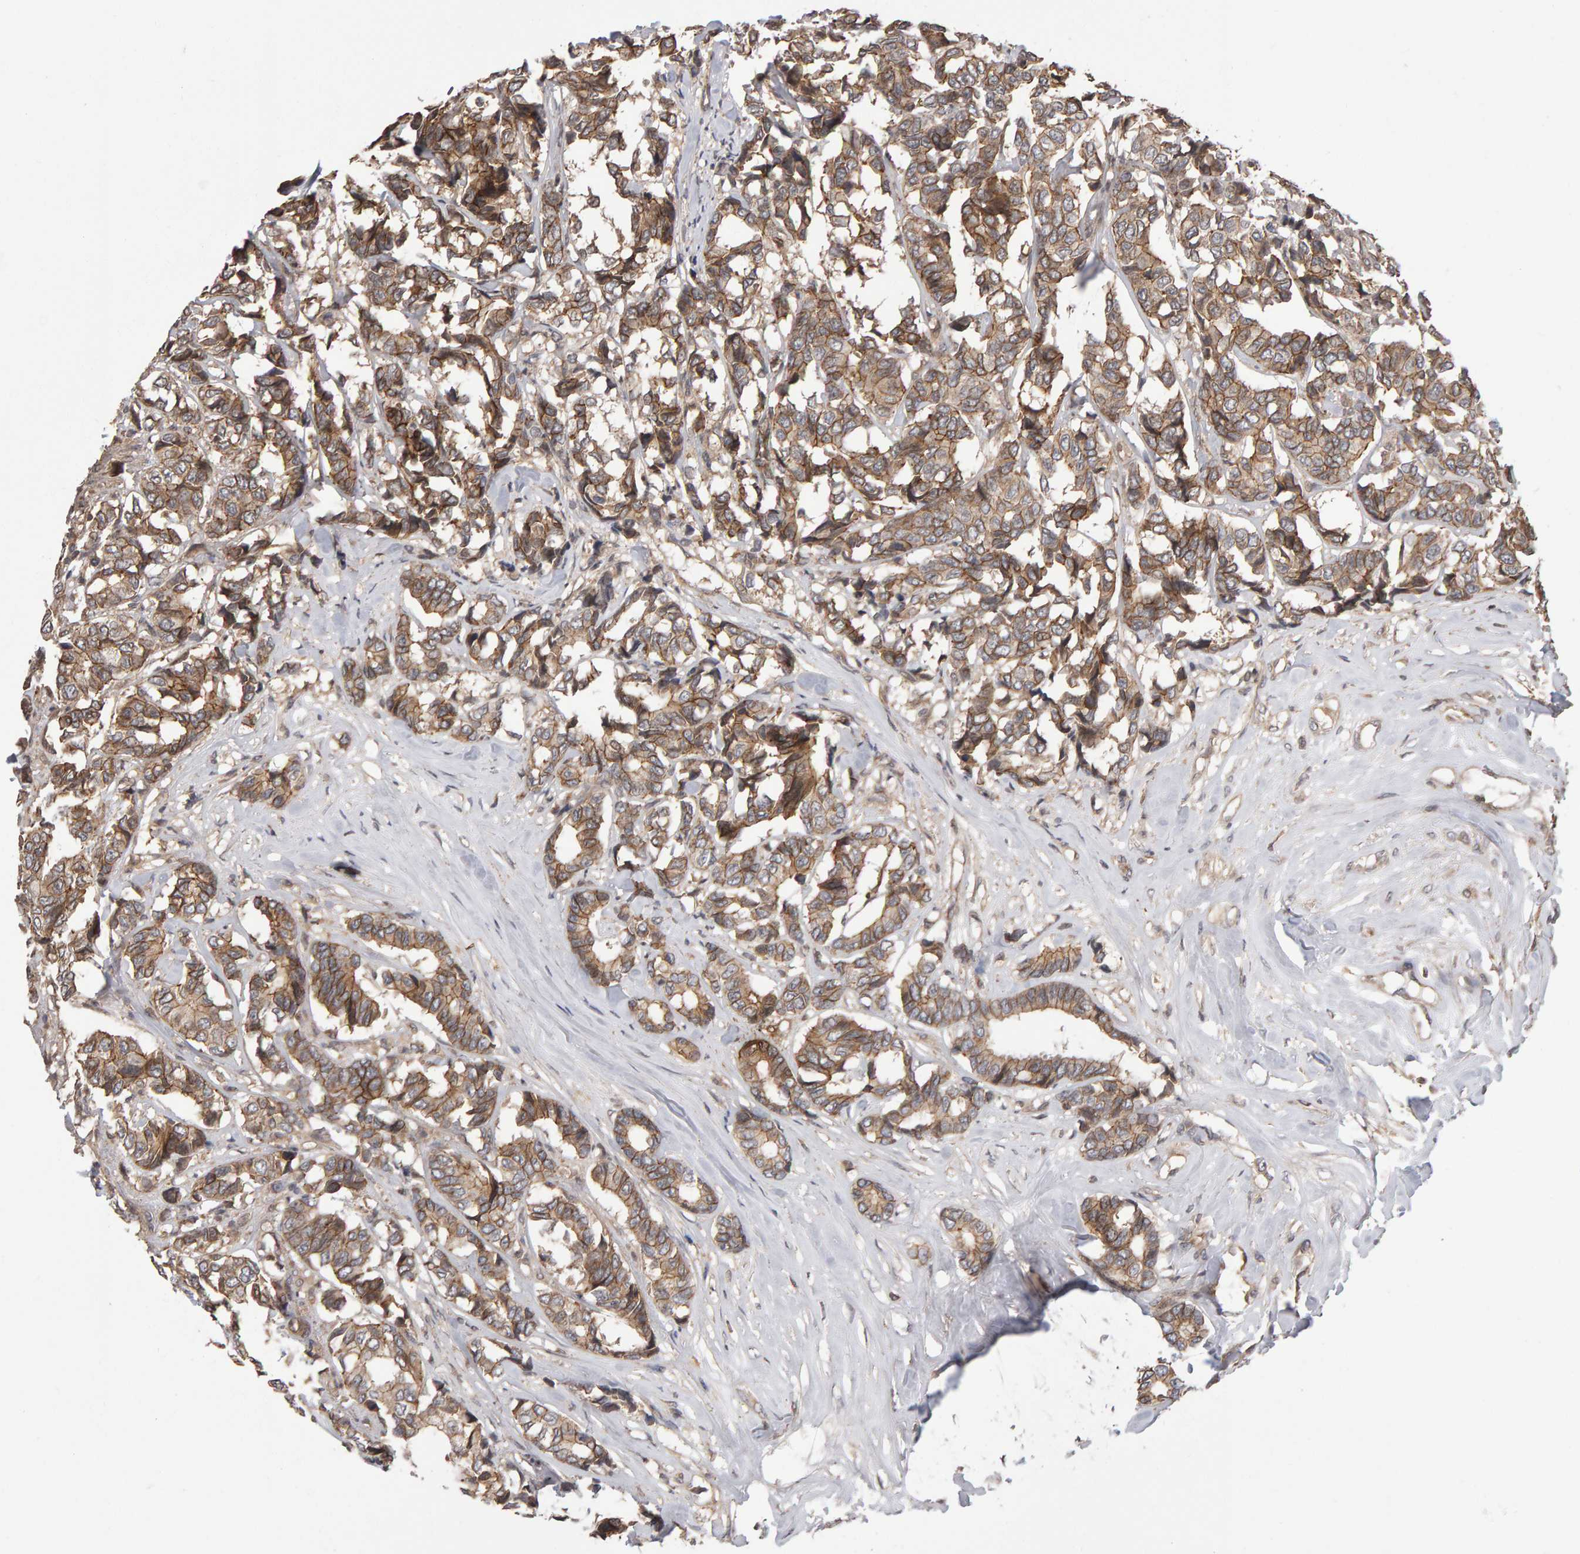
{"staining": {"intensity": "moderate", "quantity": ">75%", "location": "cytoplasmic/membranous"}, "tissue": "breast cancer", "cell_type": "Tumor cells", "image_type": "cancer", "snomed": [{"axis": "morphology", "description": "Duct carcinoma"}, {"axis": "topography", "description": "Breast"}], "caption": "This image displays breast infiltrating ductal carcinoma stained with IHC to label a protein in brown. The cytoplasmic/membranous of tumor cells show moderate positivity for the protein. Nuclei are counter-stained blue.", "gene": "SCRIB", "patient": {"sex": "female", "age": 87}}